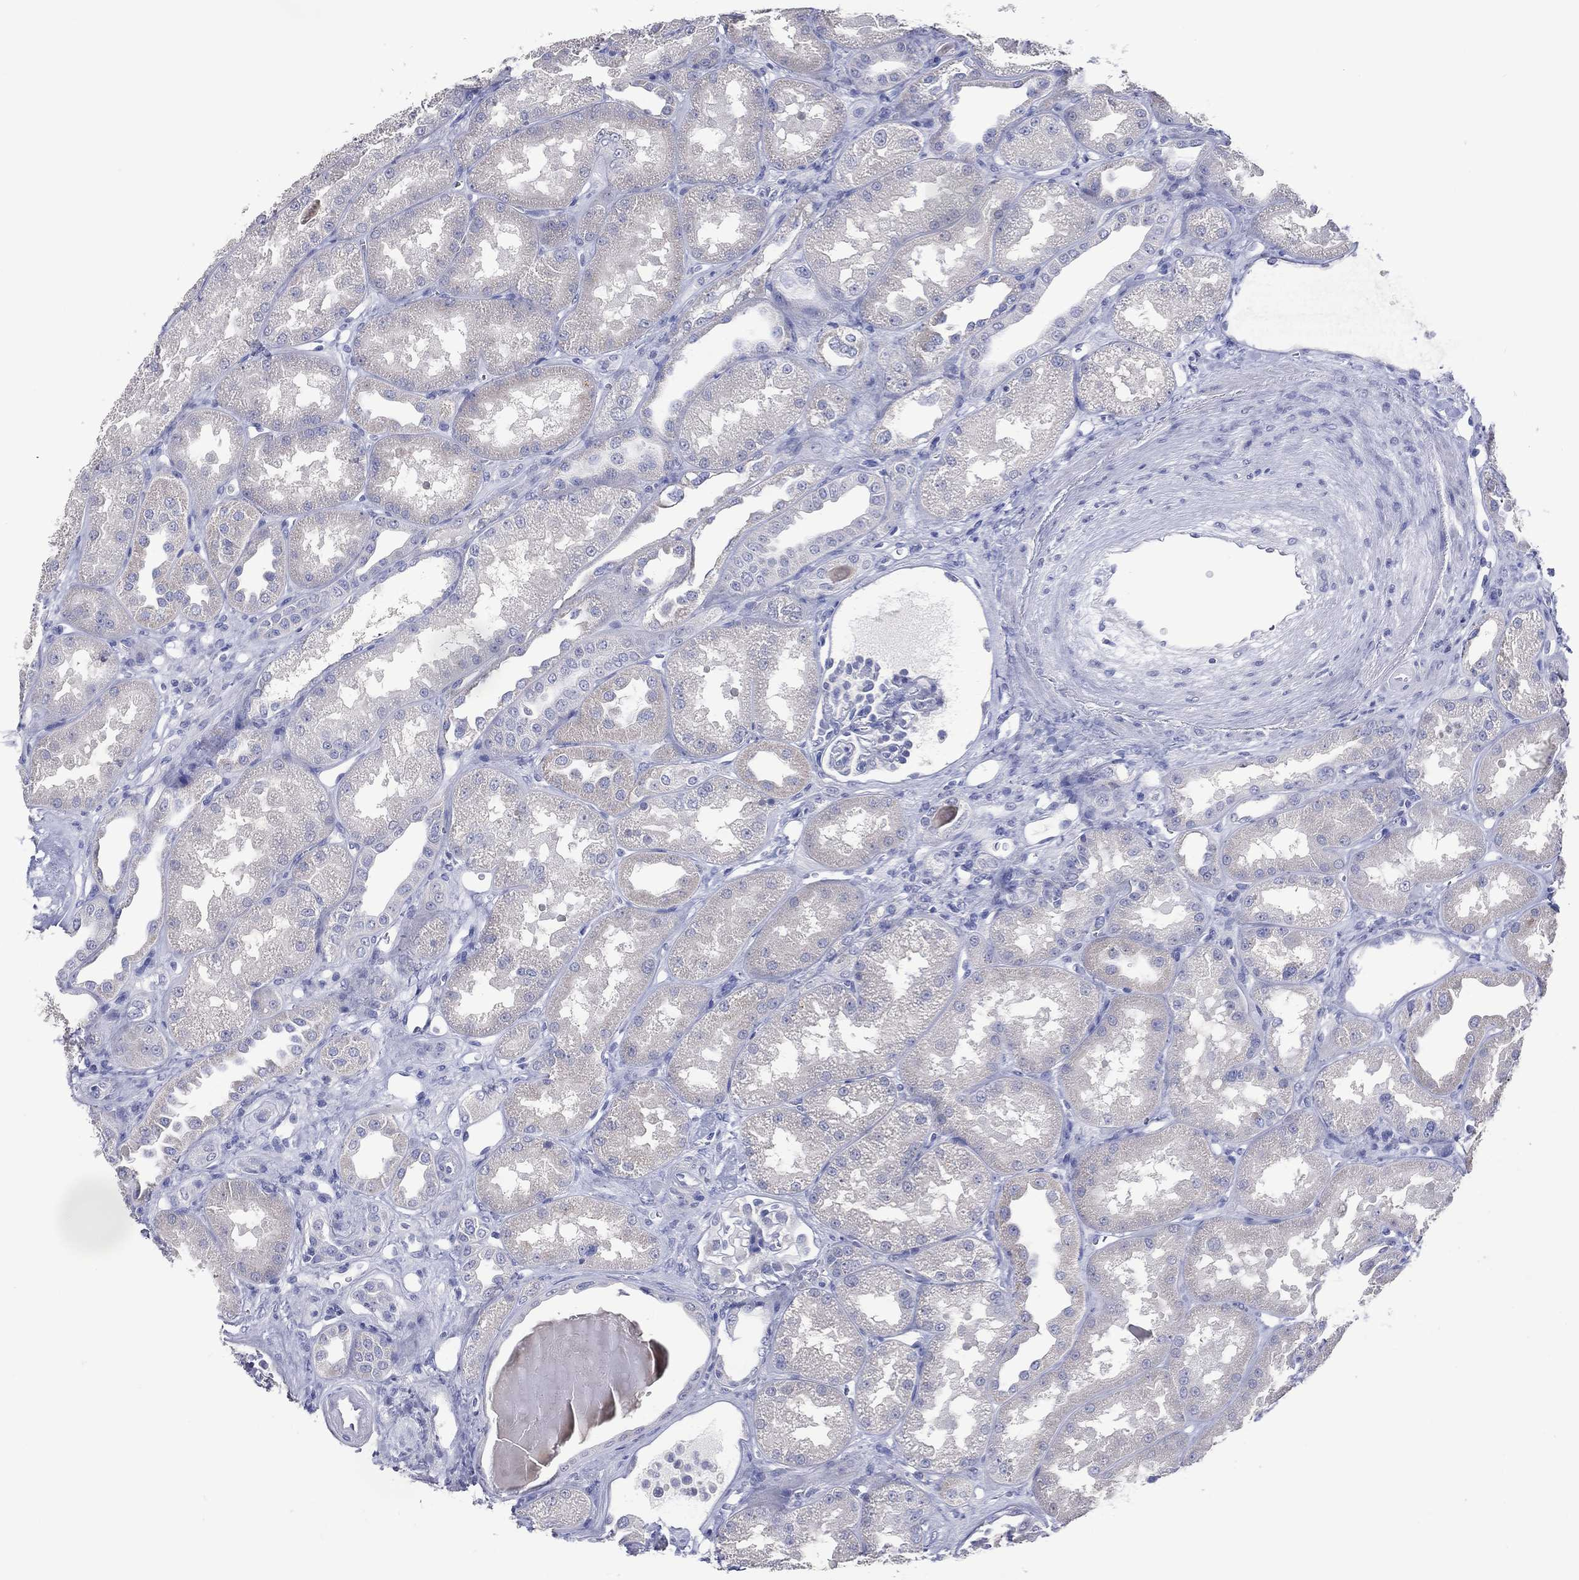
{"staining": {"intensity": "negative", "quantity": "none", "location": "none"}, "tissue": "kidney", "cell_type": "Cells in glomeruli", "image_type": "normal", "snomed": [{"axis": "morphology", "description": "Normal tissue, NOS"}, {"axis": "topography", "description": "Kidney"}], "caption": "High power microscopy image of an IHC image of unremarkable kidney, revealing no significant staining in cells in glomeruli.", "gene": "DNAH6", "patient": {"sex": "male", "age": 61}}